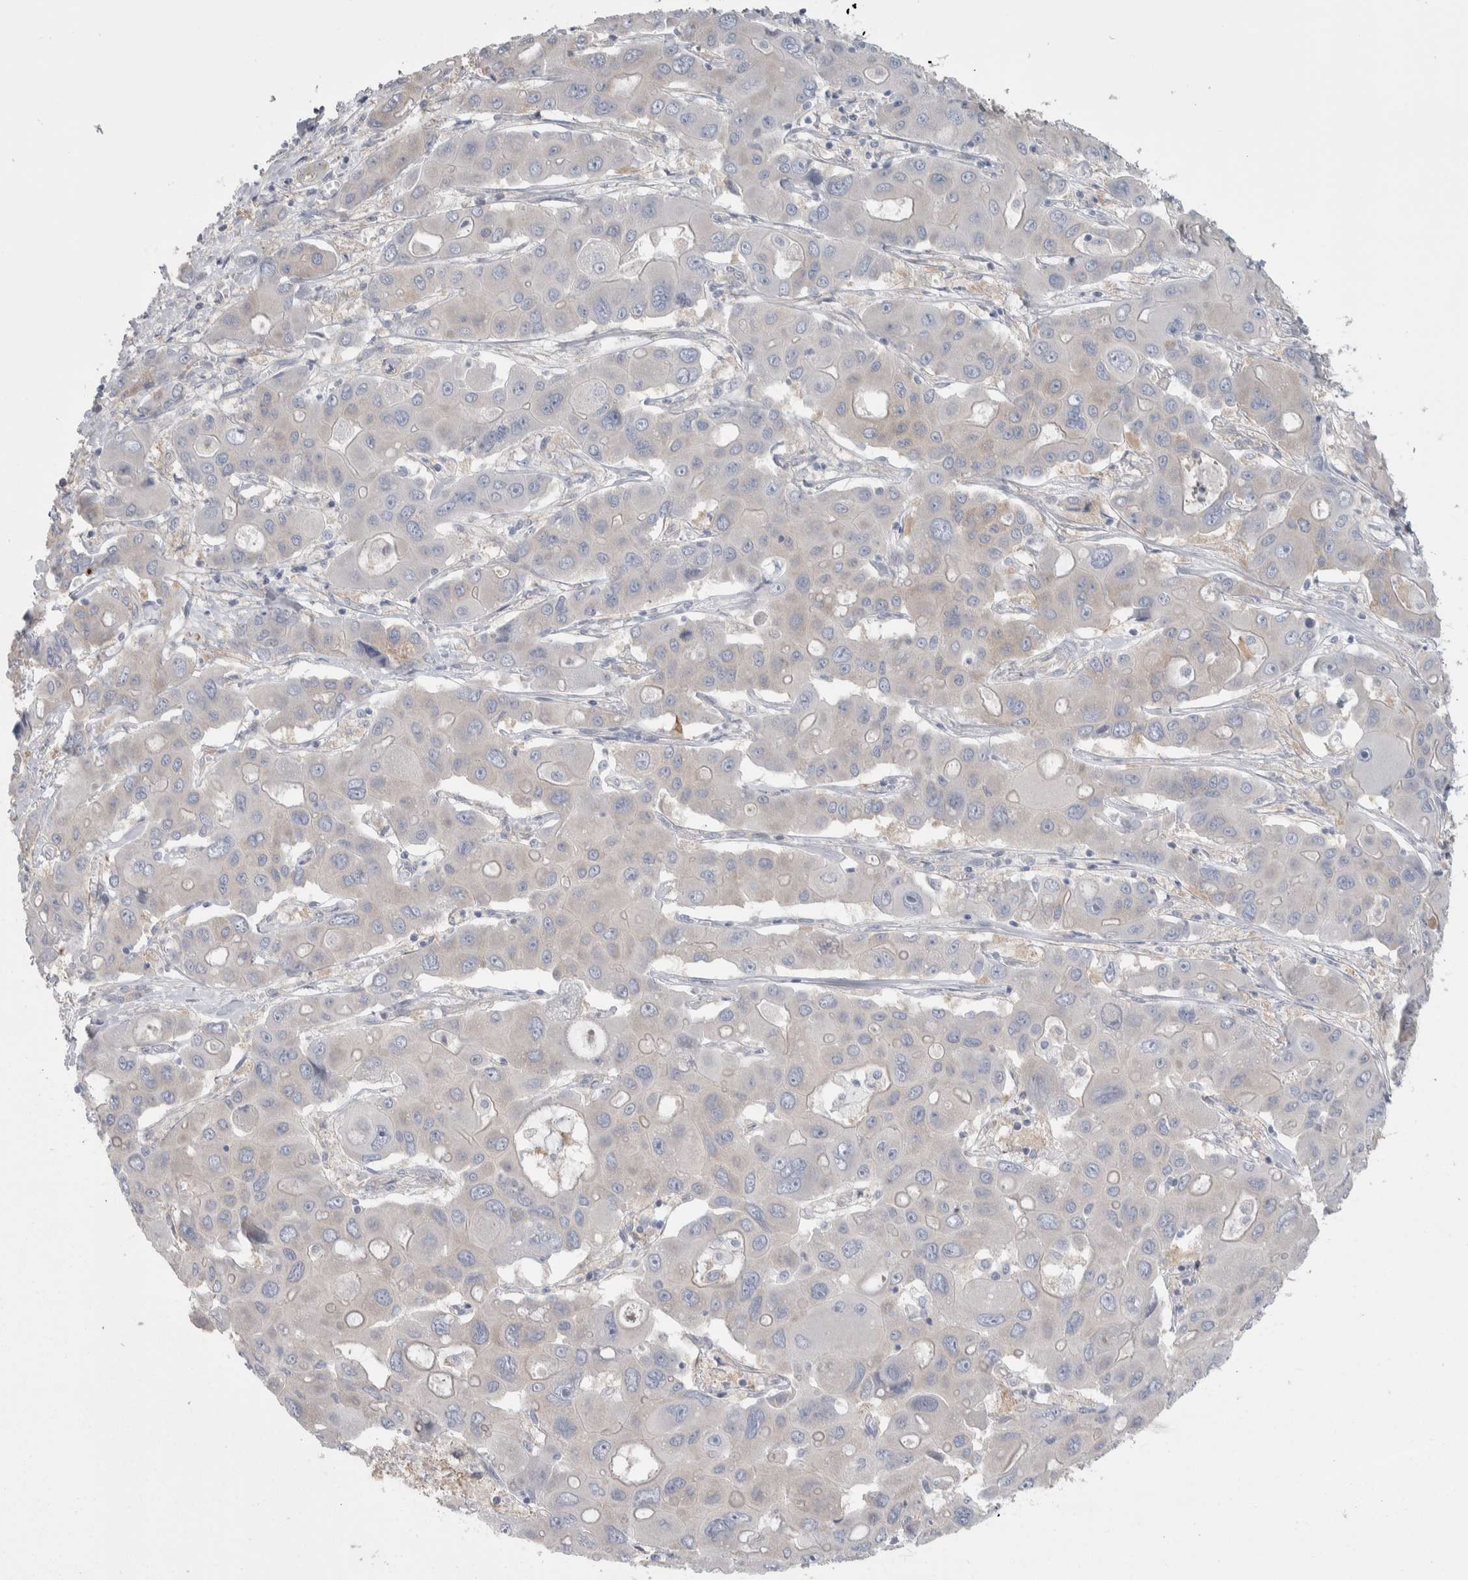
{"staining": {"intensity": "negative", "quantity": "none", "location": "none"}, "tissue": "liver cancer", "cell_type": "Tumor cells", "image_type": "cancer", "snomed": [{"axis": "morphology", "description": "Cholangiocarcinoma"}, {"axis": "topography", "description": "Liver"}], "caption": "There is no significant staining in tumor cells of cholangiocarcinoma (liver).", "gene": "GPHN", "patient": {"sex": "male", "age": 67}}